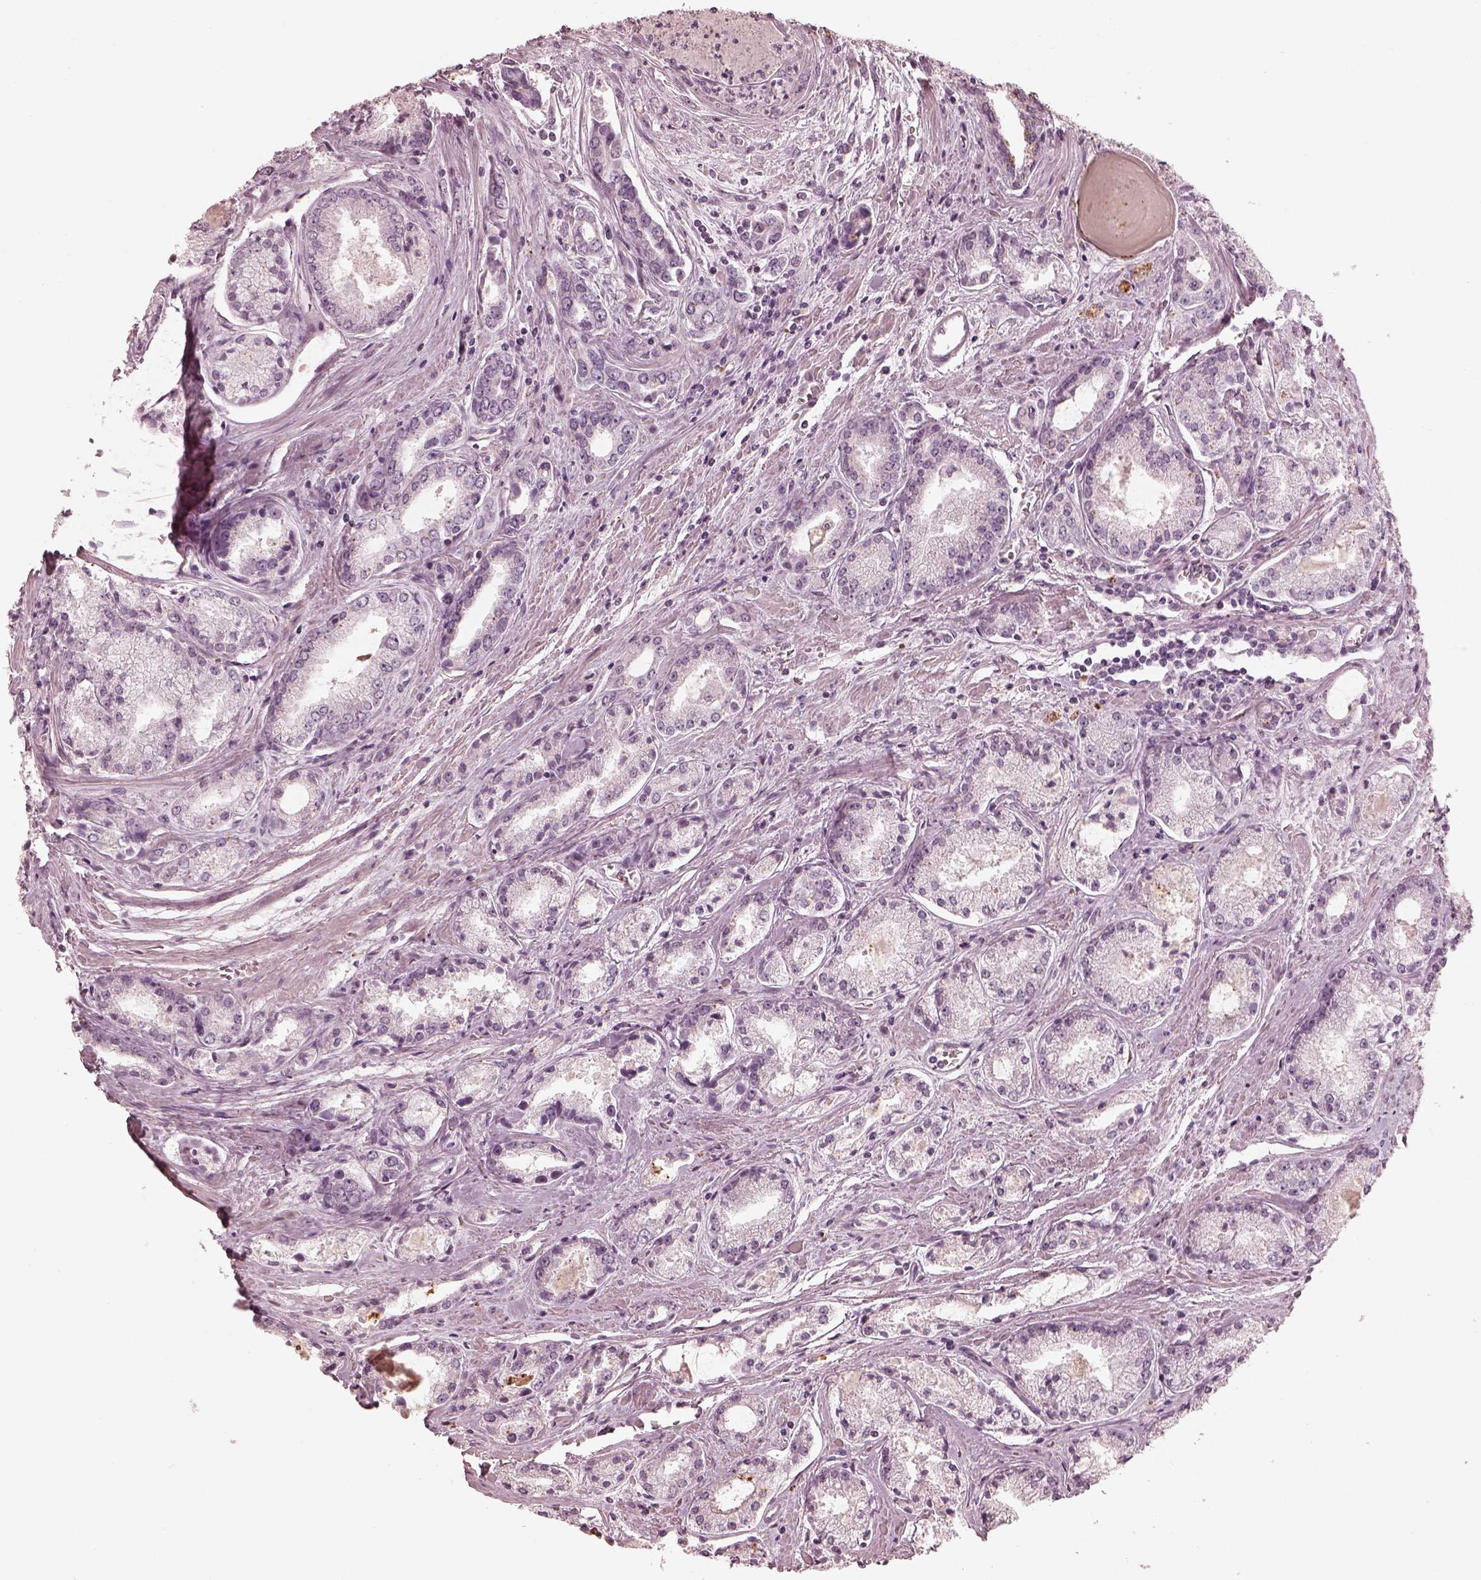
{"staining": {"intensity": "negative", "quantity": "none", "location": "none"}, "tissue": "prostate cancer", "cell_type": "Tumor cells", "image_type": "cancer", "snomed": [{"axis": "morphology", "description": "Adenocarcinoma, NOS"}, {"axis": "topography", "description": "Prostate"}], "caption": "Micrograph shows no protein positivity in tumor cells of prostate adenocarcinoma tissue. Nuclei are stained in blue.", "gene": "ADRB3", "patient": {"sex": "male", "age": 72}}